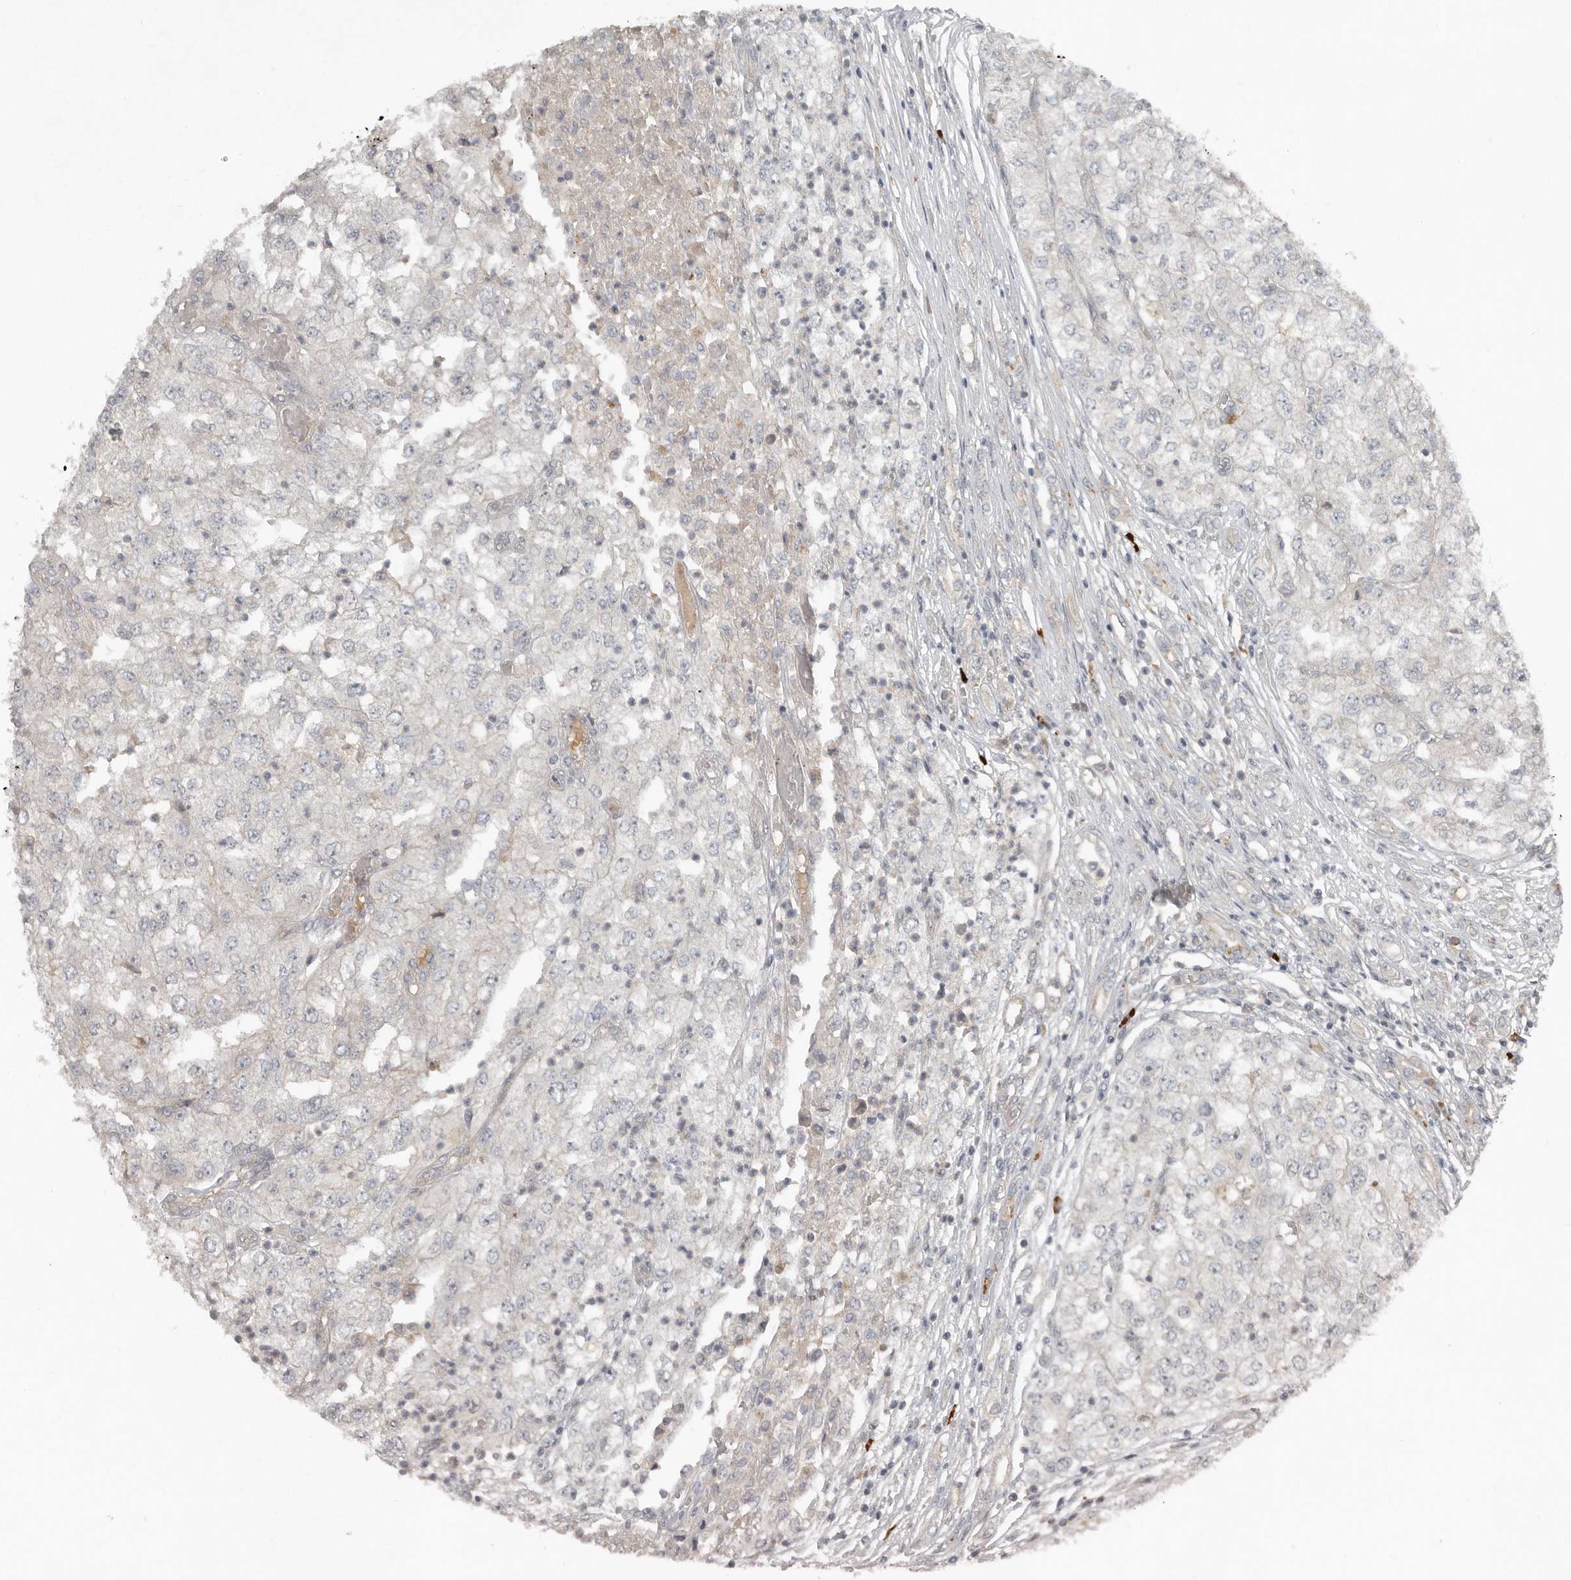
{"staining": {"intensity": "negative", "quantity": "none", "location": "none"}, "tissue": "renal cancer", "cell_type": "Tumor cells", "image_type": "cancer", "snomed": [{"axis": "morphology", "description": "Adenocarcinoma, NOS"}, {"axis": "topography", "description": "Kidney"}], "caption": "Immunohistochemical staining of human renal cancer (adenocarcinoma) demonstrates no significant staining in tumor cells.", "gene": "TEAD3", "patient": {"sex": "female", "age": 54}}